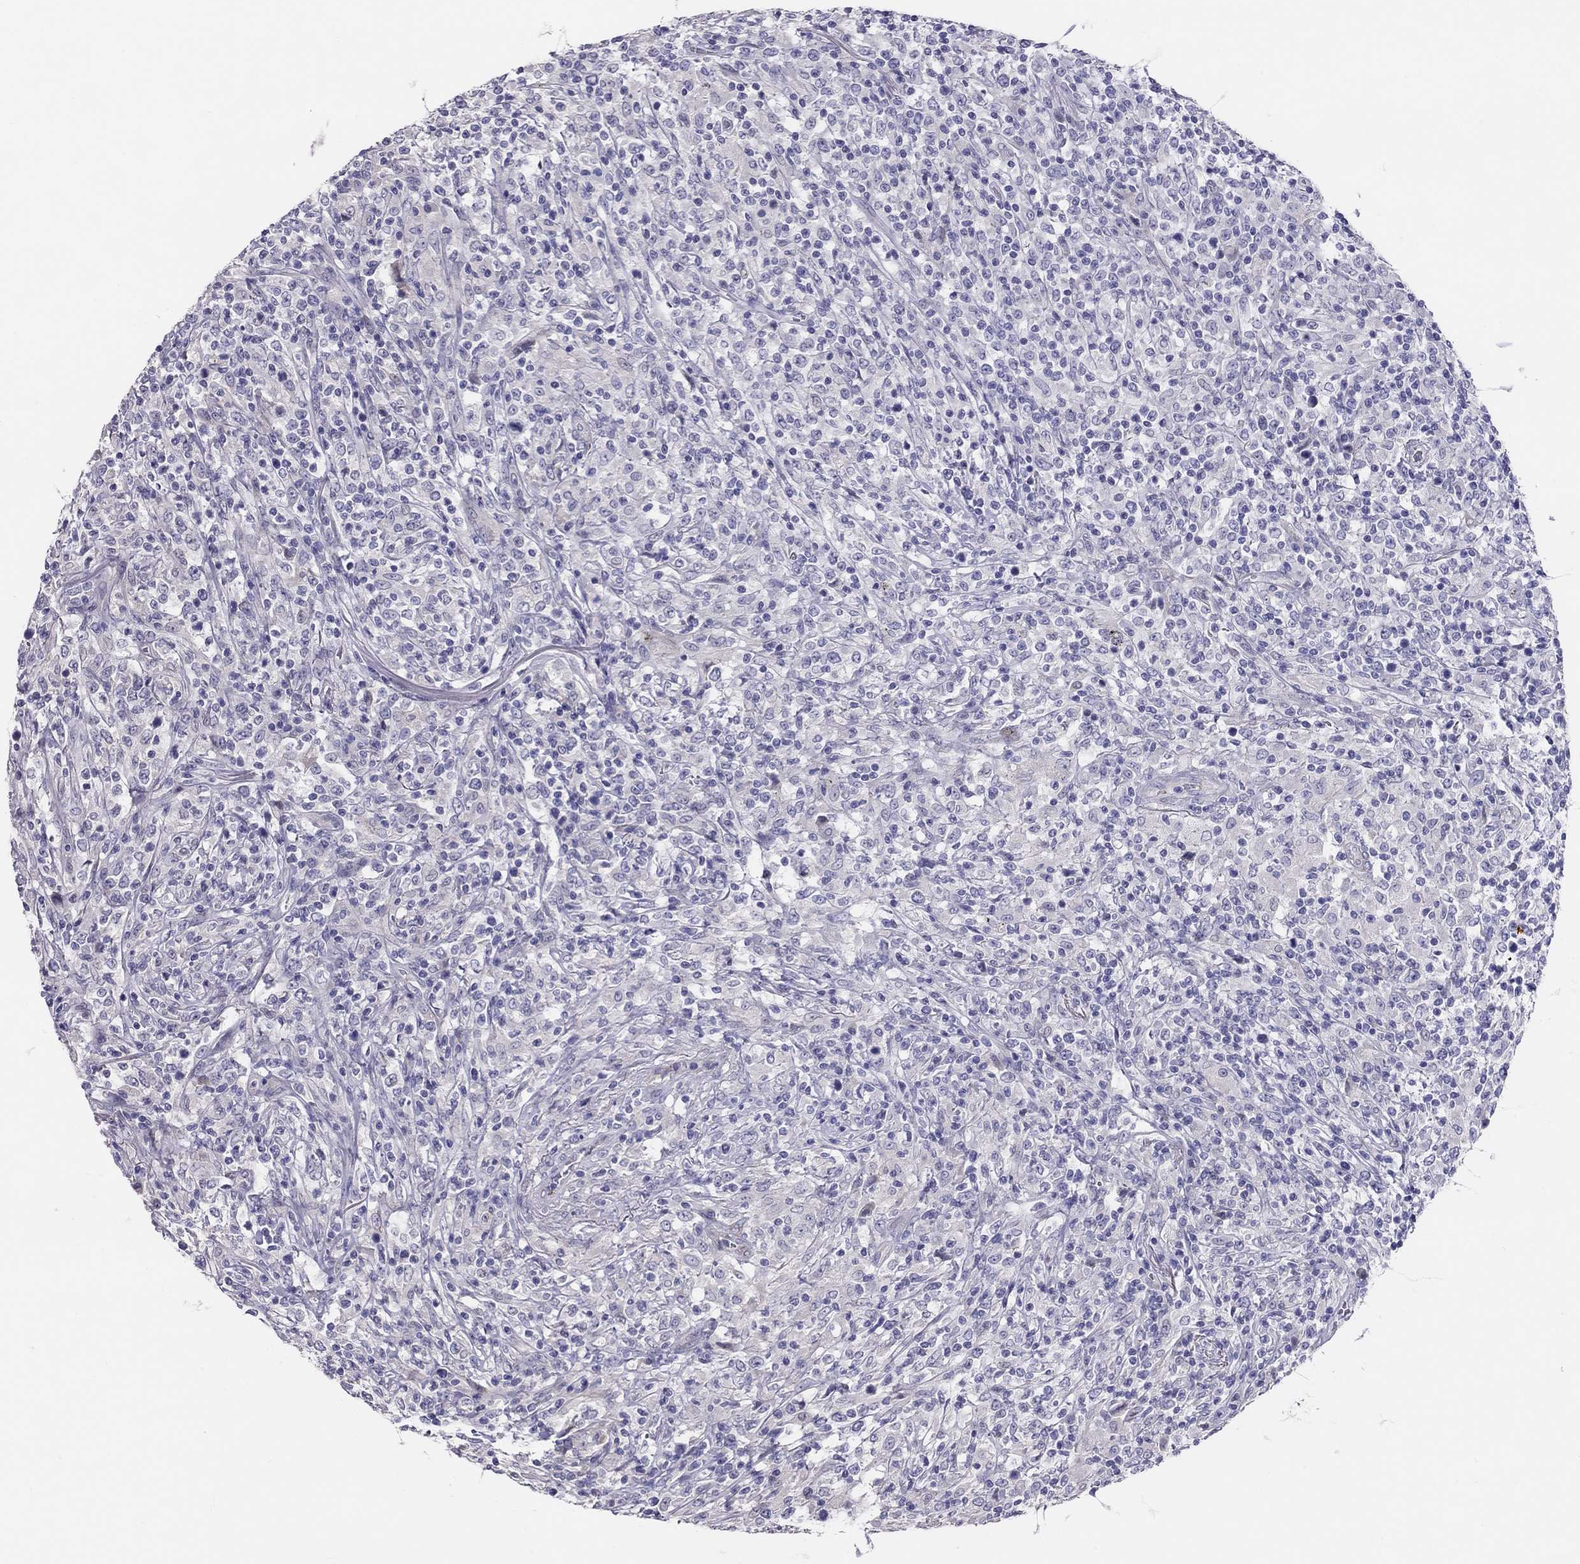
{"staining": {"intensity": "negative", "quantity": "none", "location": "none"}, "tissue": "lymphoma", "cell_type": "Tumor cells", "image_type": "cancer", "snomed": [{"axis": "morphology", "description": "Malignant lymphoma, non-Hodgkin's type, High grade"}, {"axis": "topography", "description": "Lung"}], "caption": "This is an IHC image of human malignant lymphoma, non-Hodgkin's type (high-grade). There is no positivity in tumor cells.", "gene": "MGAT4C", "patient": {"sex": "male", "age": 79}}